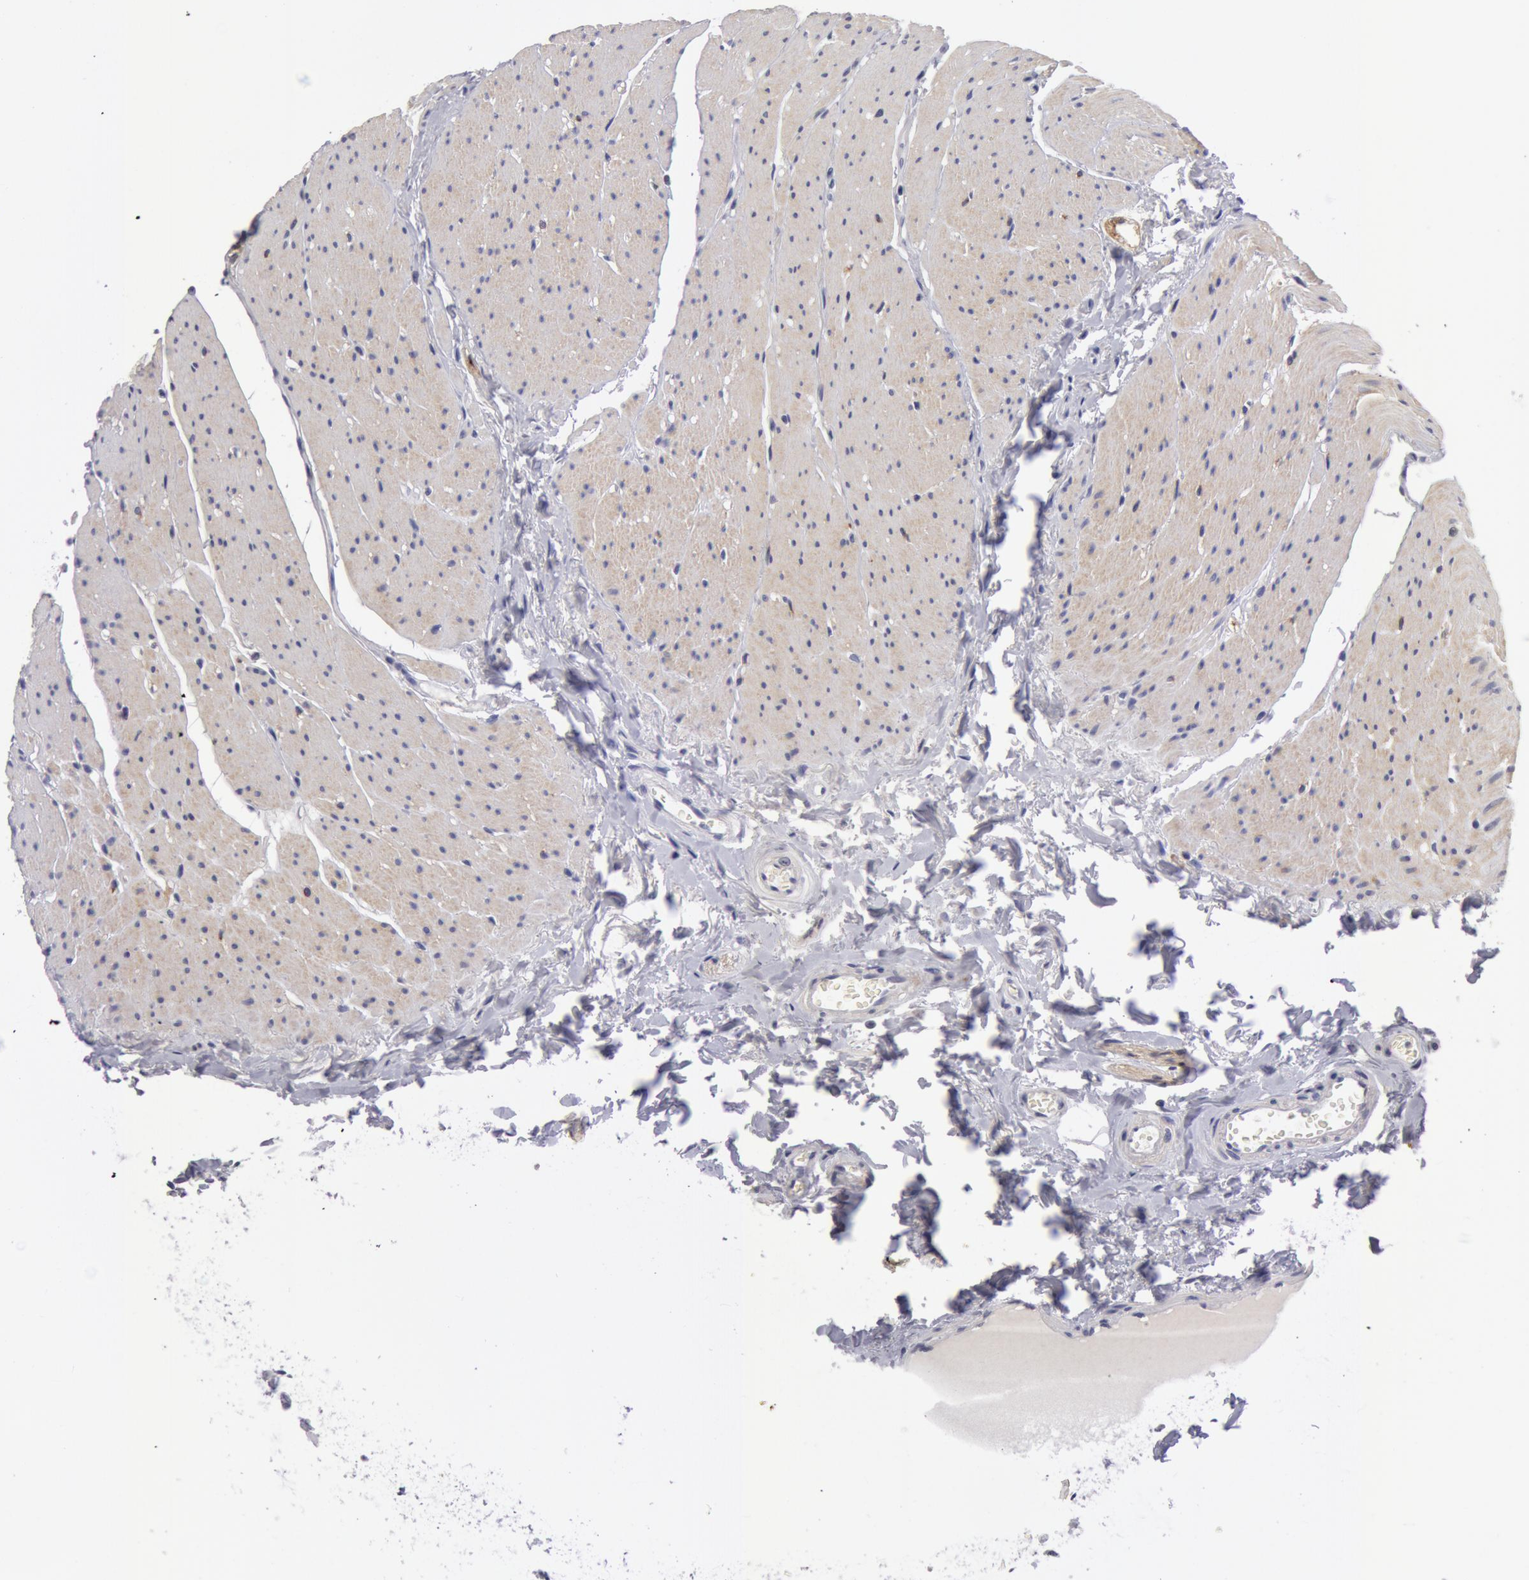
{"staining": {"intensity": "negative", "quantity": "none", "location": "none"}, "tissue": "rectum", "cell_type": "Glandular cells", "image_type": "normal", "snomed": [{"axis": "morphology", "description": "Normal tissue, NOS"}, {"axis": "topography", "description": "Rectum"}], "caption": "High power microscopy micrograph of an IHC photomicrograph of unremarkable rectum, revealing no significant positivity in glandular cells.", "gene": "NLGN4X", "patient": {"sex": "male", "age": 86}}